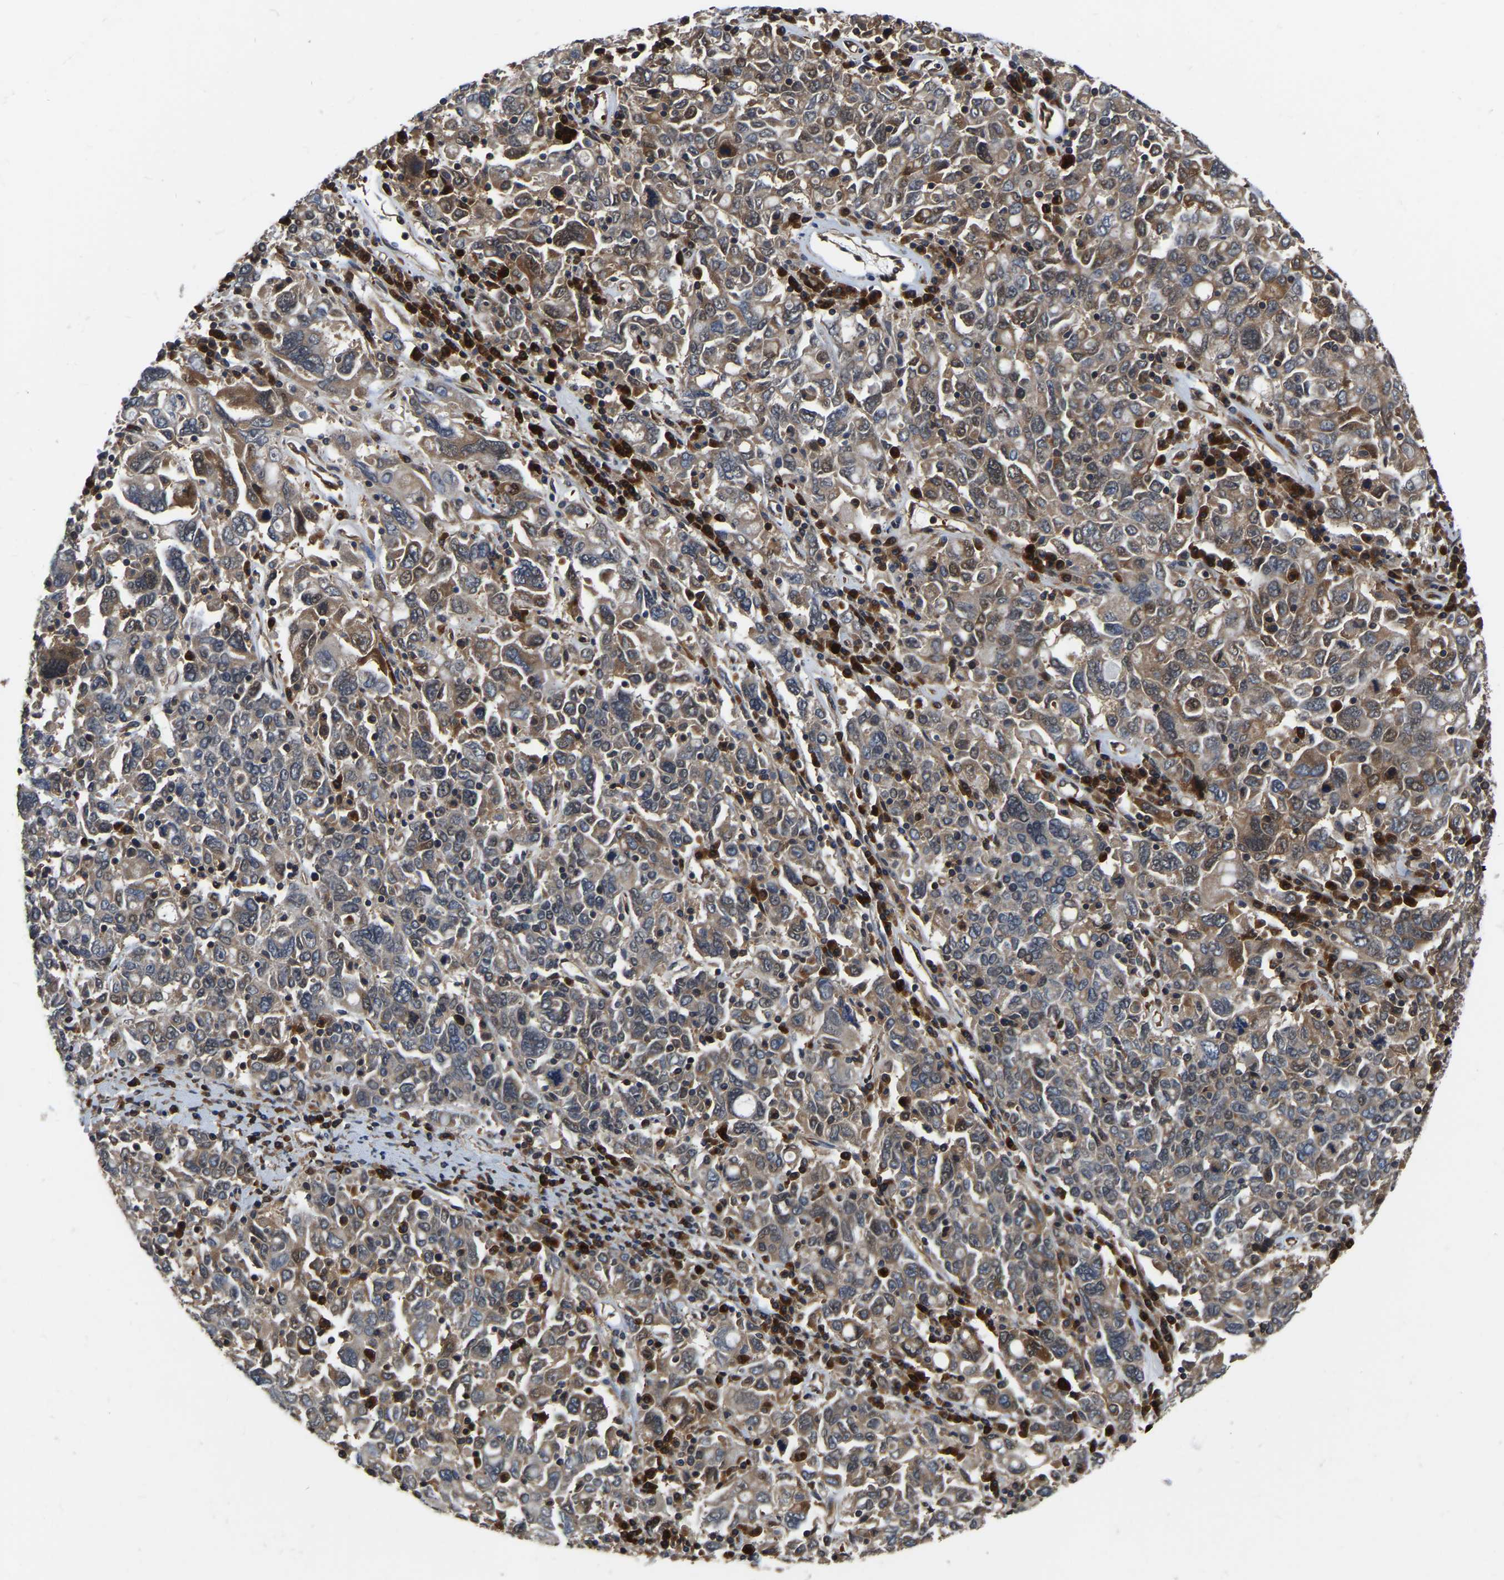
{"staining": {"intensity": "moderate", "quantity": ">75%", "location": "cytoplasmic/membranous"}, "tissue": "ovarian cancer", "cell_type": "Tumor cells", "image_type": "cancer", "snomed": [{"axis": "morphology", "description": "Carcinoma, endometroid"}, {"axis": "topography", "description": "Ovary"}], "caption": "The immunohistochemical stain shows moderate cytoplasmic/membranous positivity in tumor cells of ovarian cancer (endometroid carcinoma) tissue.", "gene": "GARS1", "patient": {"sex": "female", "age": 62}}